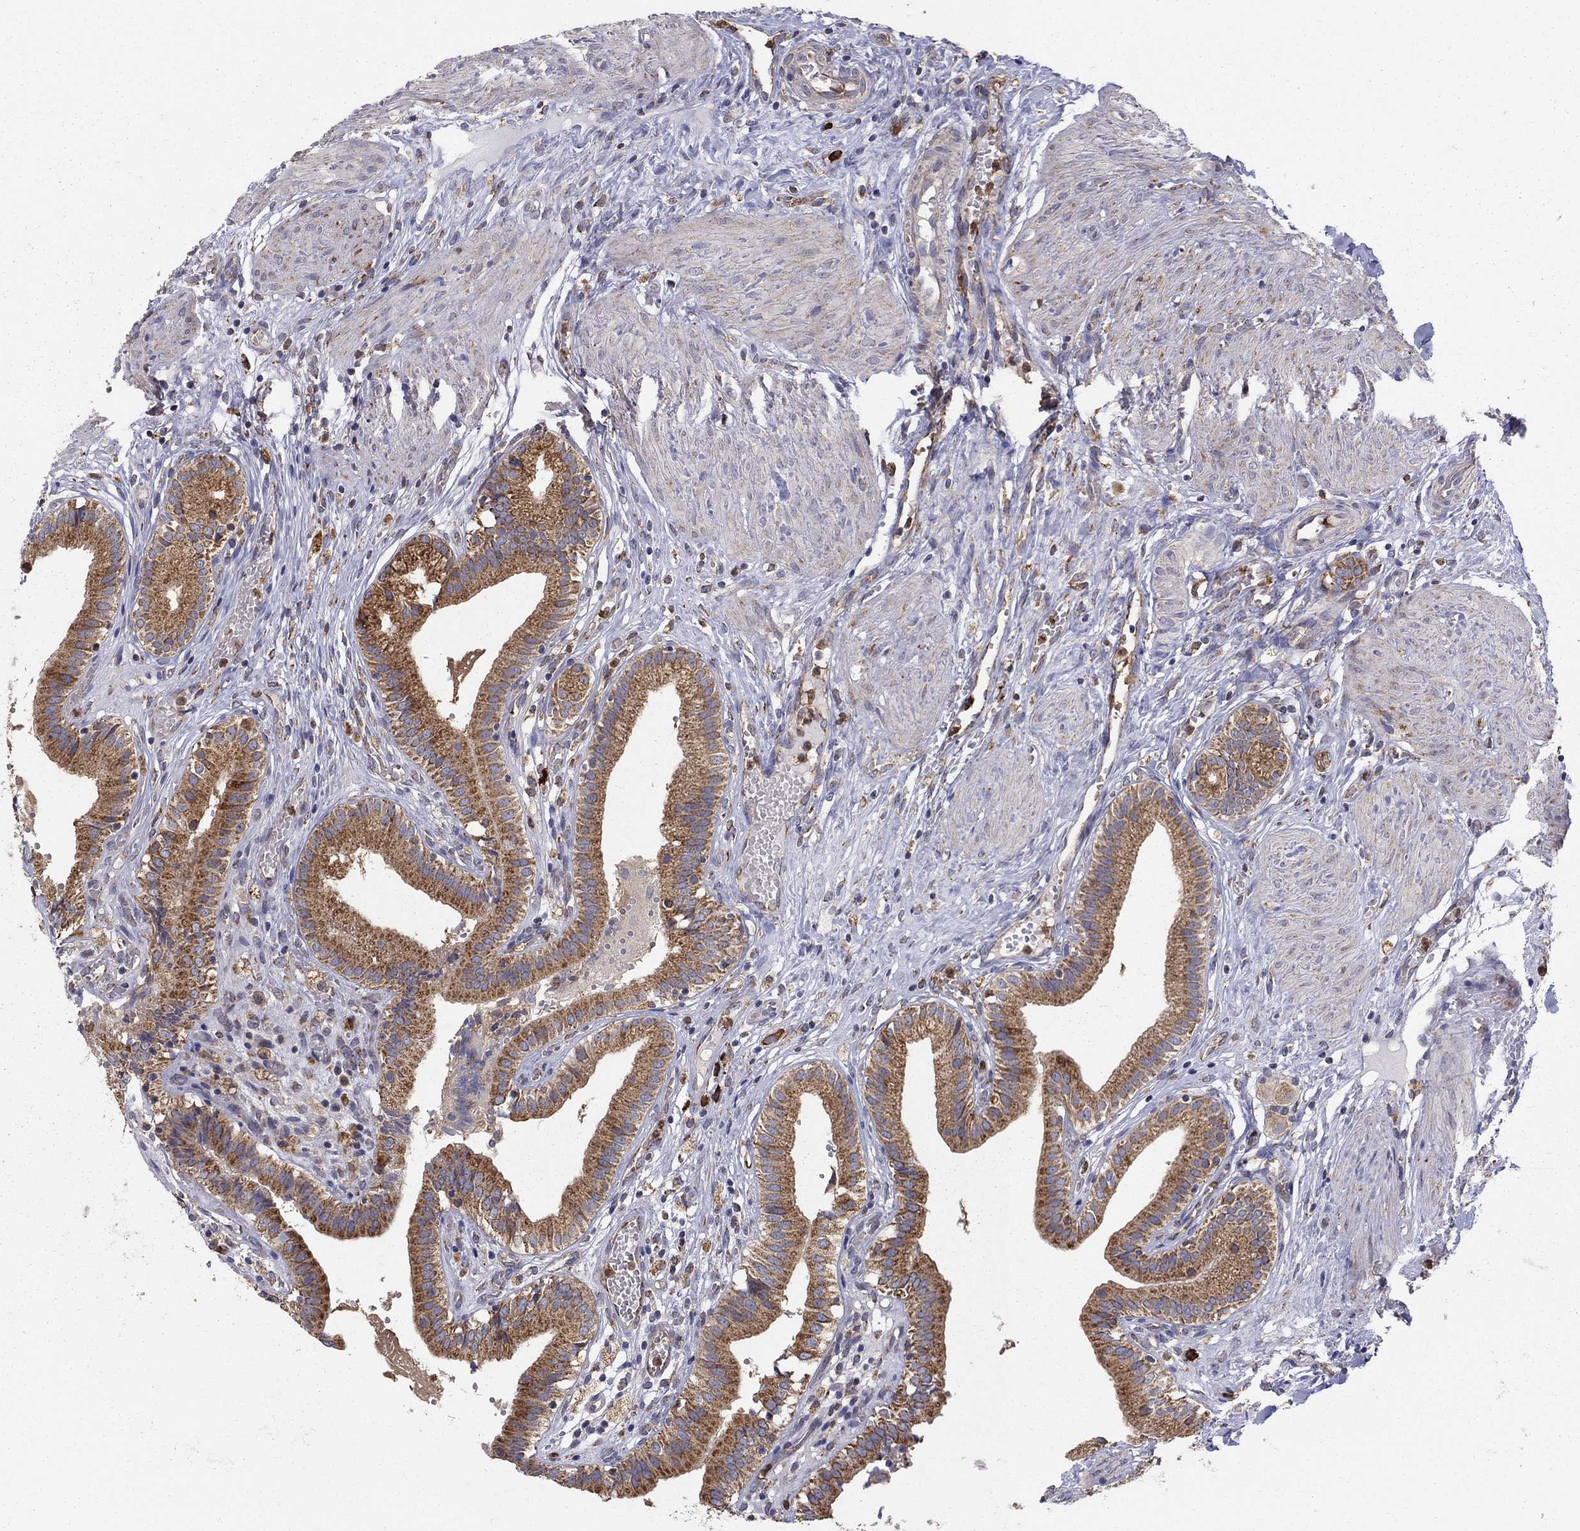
{"staining": {"intensity": "strong", "quantity": ">75%", "location": "cytoplasmic/membranous"}, "tissue": "gallbladder", "cell_type": "Glandular cells", "image_type": "normal", "snomed": [{"axis": "morphology", "description": "Normal tissue, NOS"}, {"axis": "topography", "description": "Gallbladder"}], "caption": "High-power microscopy captured an IHC image of unremarkable gallbladder, revealing strong cytoplasmic/membranous positivity in approximately >75% of glandular cells.", "gene": "PRDX4", "patient": {"sex": "female", "age": 24}}